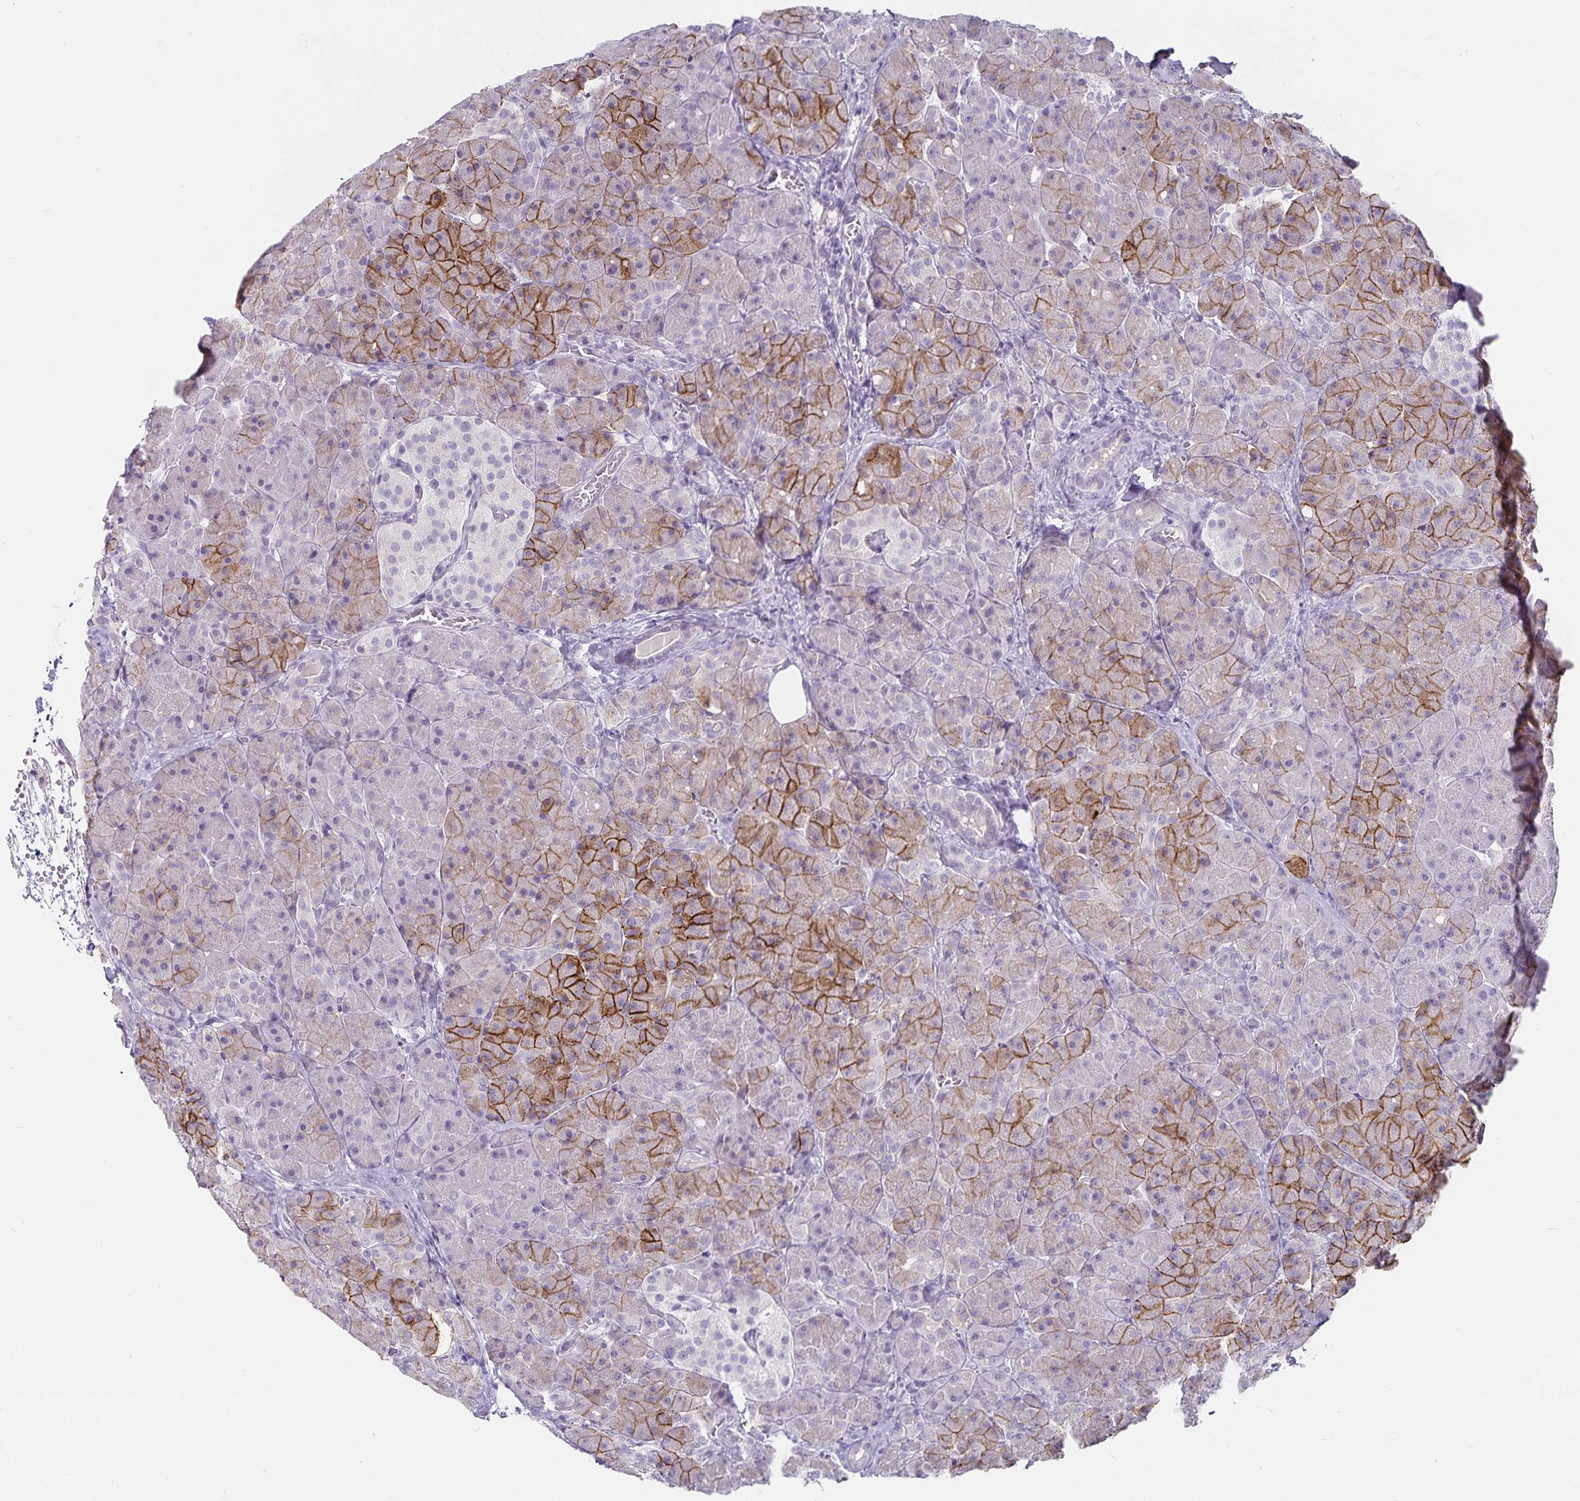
{"staining": {"intensity": "moderate", "quantity": "25%-75%", "location": "cytoplasmic/membranous"}, "tissue": "pancreas", "cell_type": "Exocrine glandular cells", "image_type": "normal", "snomed": [{"axis": "morphology", "description": "Normal tissue, NOS"}, {"axis": "topography", "description": "Pancreas"}], "caption": "Protein staining exhibits moderate cytoplasmic/membranous expression in about 25%-75% of exocrine glandular cells in unremarkable pancreas.", "gene": "CA12", "patient": {"sex": "male", "age": 55}}